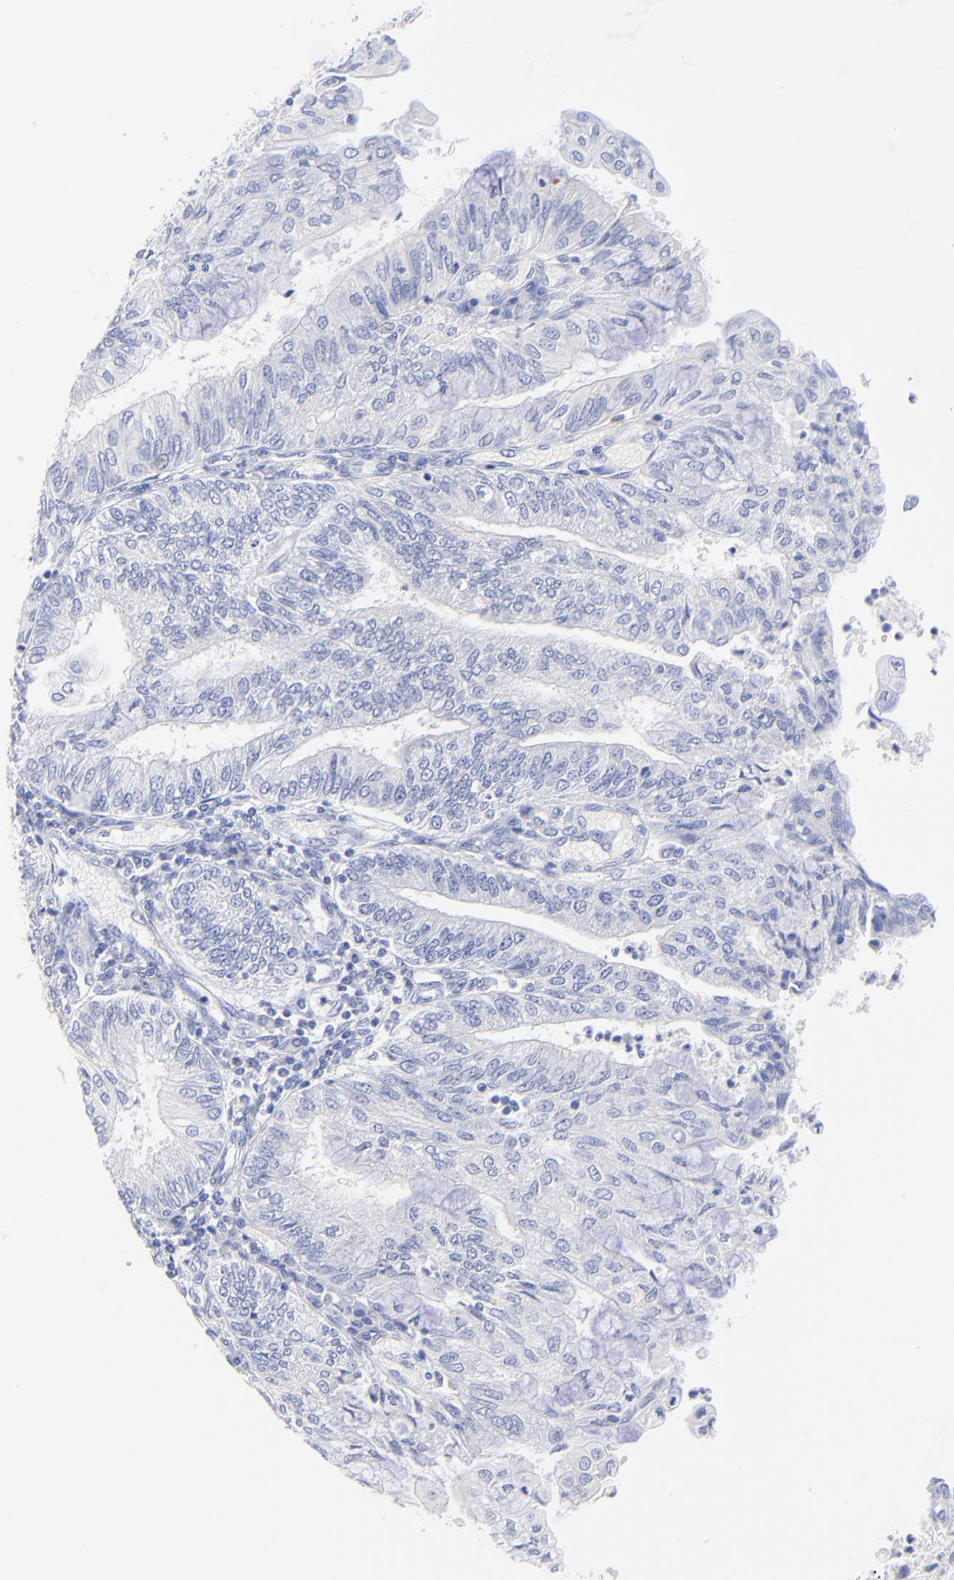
{"staining": {"intensity": "negative", "quantity": "none", "location": "none"}, "tissue": "endometrial cancer", "cell_type": "Tumor cells", "image_type": "cancer", "snomed": [{"axis": "morphology", "description": "Adenocarcinoma, NOS"}, {"axis": "topography", "description": "Endometrium"}], "caption": "Immunohistochemistry micrograph of neoplastic tissue: human endometrial adenocarcinoma stained with DAB (3,3'-diaminobenzidine) exhibits no significant protein positivity in tumor cells.", "gene": "SULT4A1", "patient": {"sex": "female", "age": 59}}